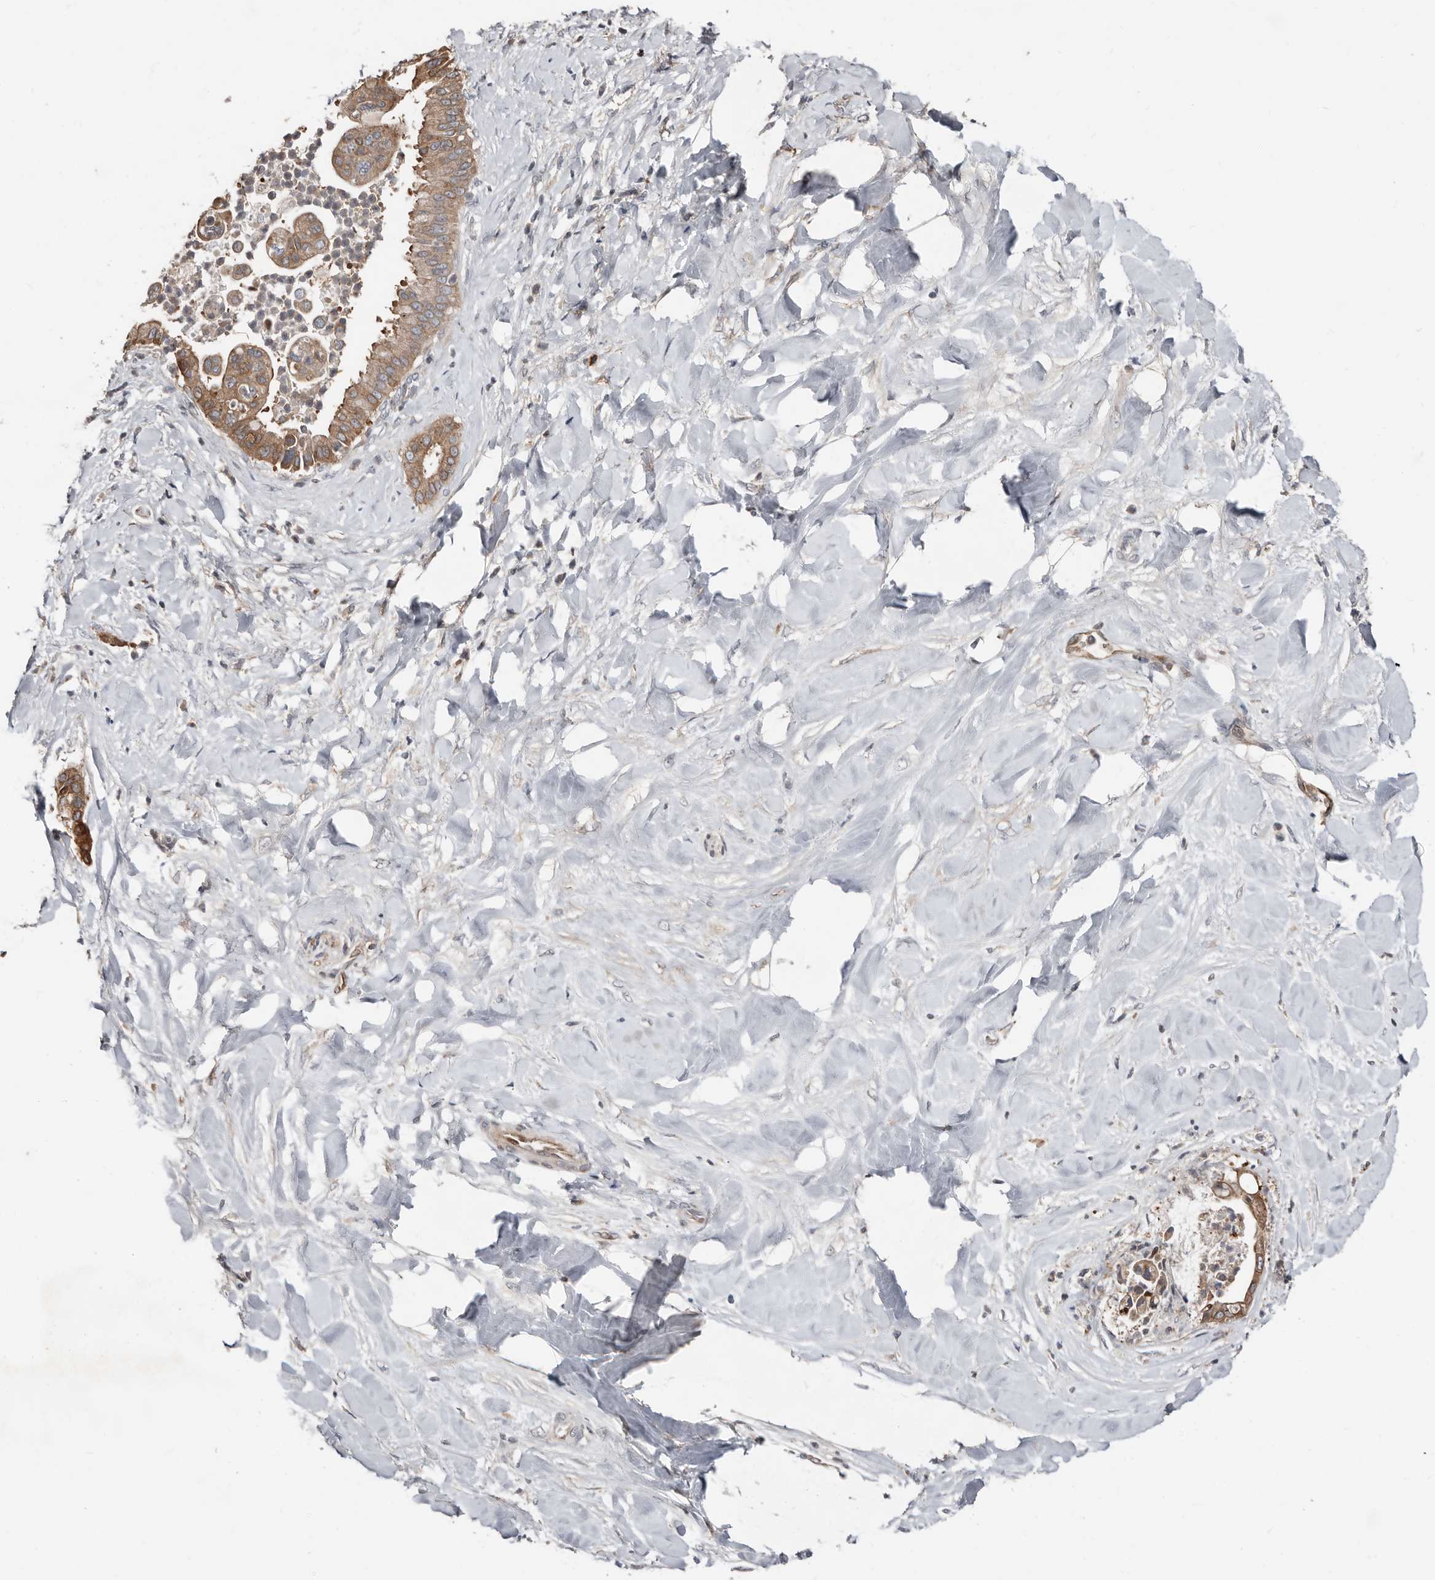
{"staining": {"intensity": "moderate", "quantity": ">75%", "location": "cytoplasmic/membranous"}, "tissue": "liver cancer", "cell_type": "Tumor cells", "image_type": "cancer", "snomed": [{"axis": "morphology", "description": "Cholangiocarcinoma"}, {"axis": "topography", "description": "Liver"}], "caption": "Protein staining demonstrates moderate cytoplasmic/membranous positivity in approximately >75% of tumor cells in liver cancer (cholangiocarcinoma).", "gene": "SMYD4", "patient": {"sex": "female", "age": 54}}